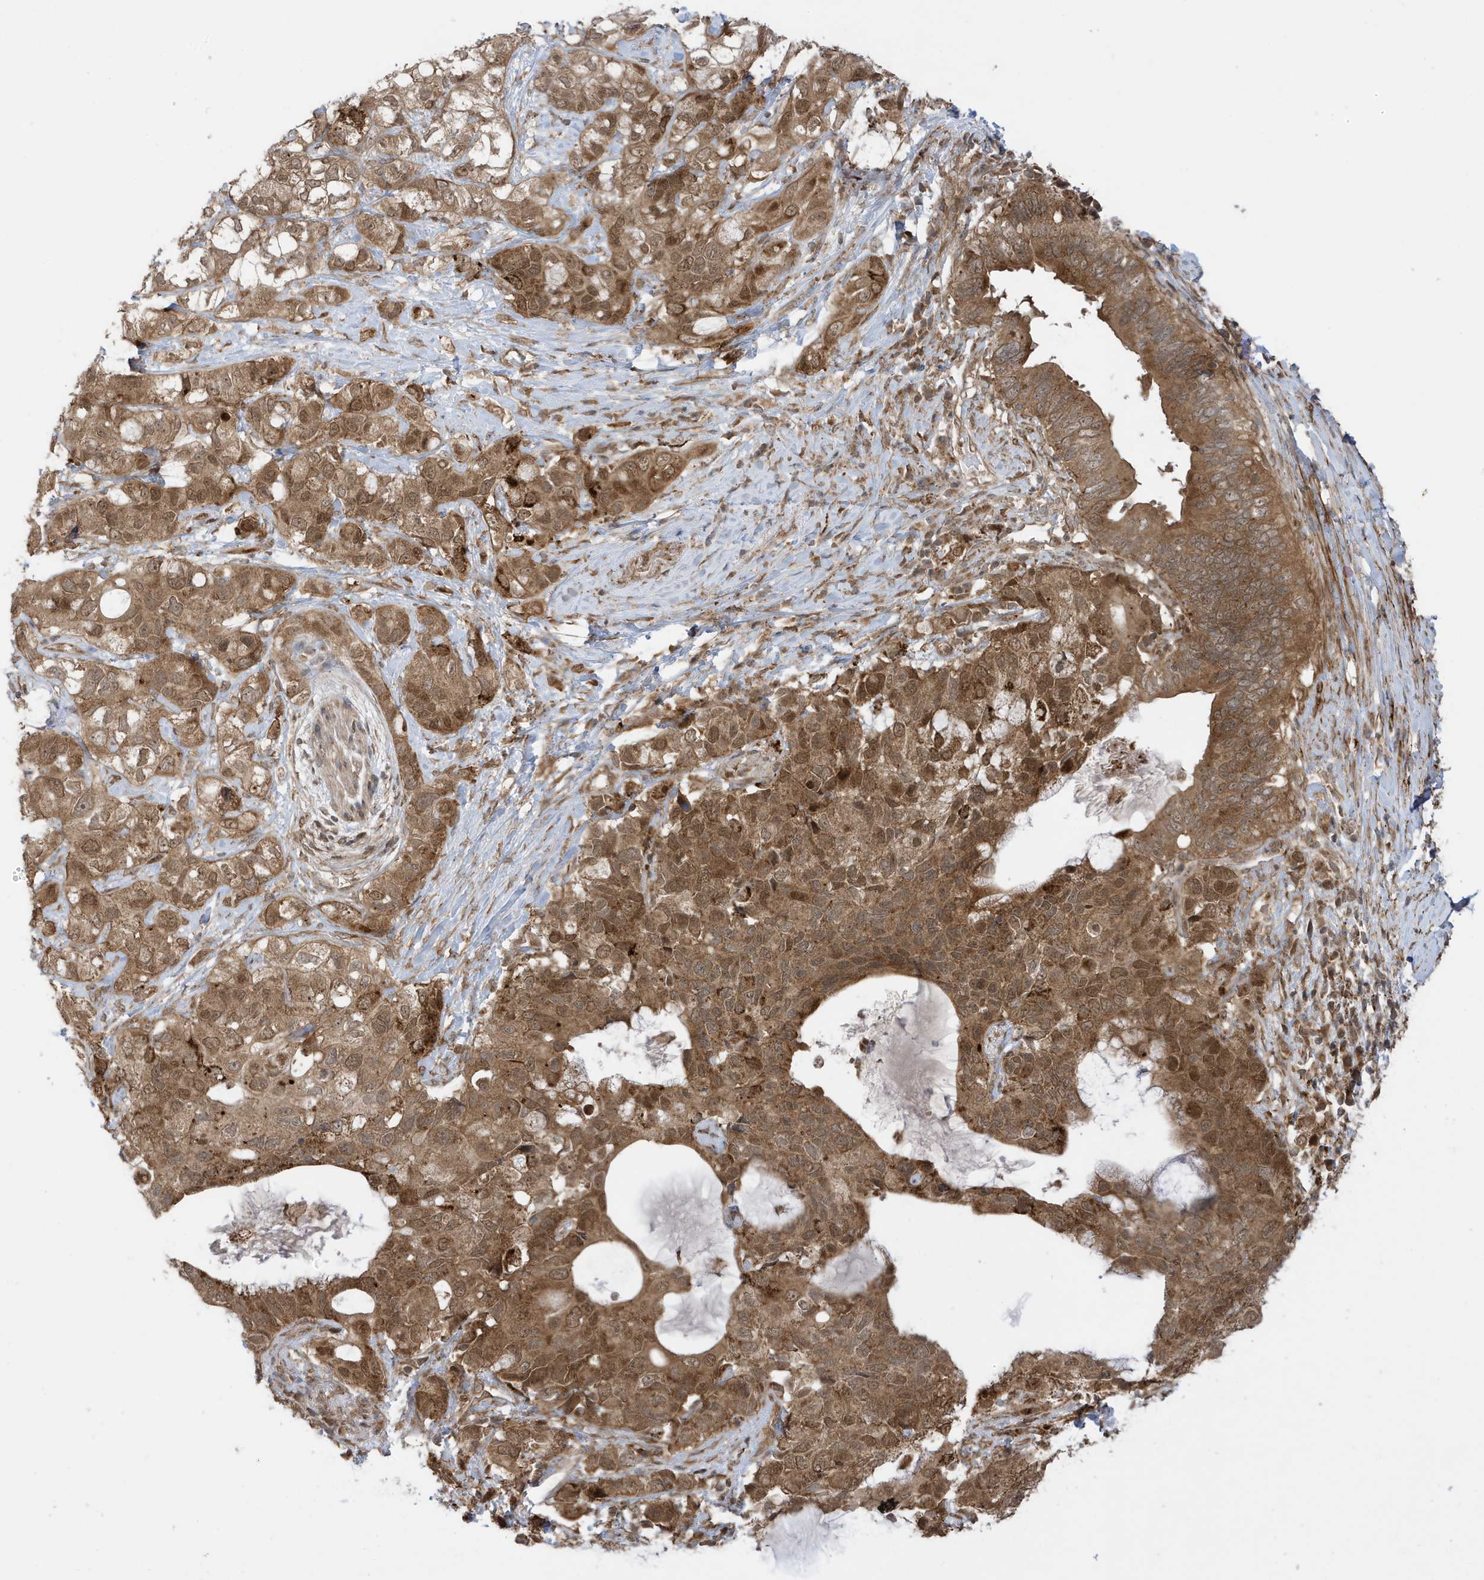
{"staining": {"intensity": "moderate", "quantity": ">75%", "location": "cytoplasmic/membranous"}, "tissue": "pancreatic cancer", "cell_type": "Tumor cells", "image_type": "cancer", "snomed": [{"axis": "morphology", "description": "Adenocarcinoma, NOS"}, {"axis": "topography", "description": "Pancreas"}], "caption": "Protein positivity by immunohistochemistry reveals moderate cytoplasmic/membranous expression in about >75% of tumor cells in adenocarcinoma (pancreatic). The staining was performed using DAB (3,3'-diaminobenzidine), with brown indicating positive protein expression. Nuclei are stained blue with hematoxylin.", "gene": "DHX36", "patient": {"sex": "female", "age": 56}}